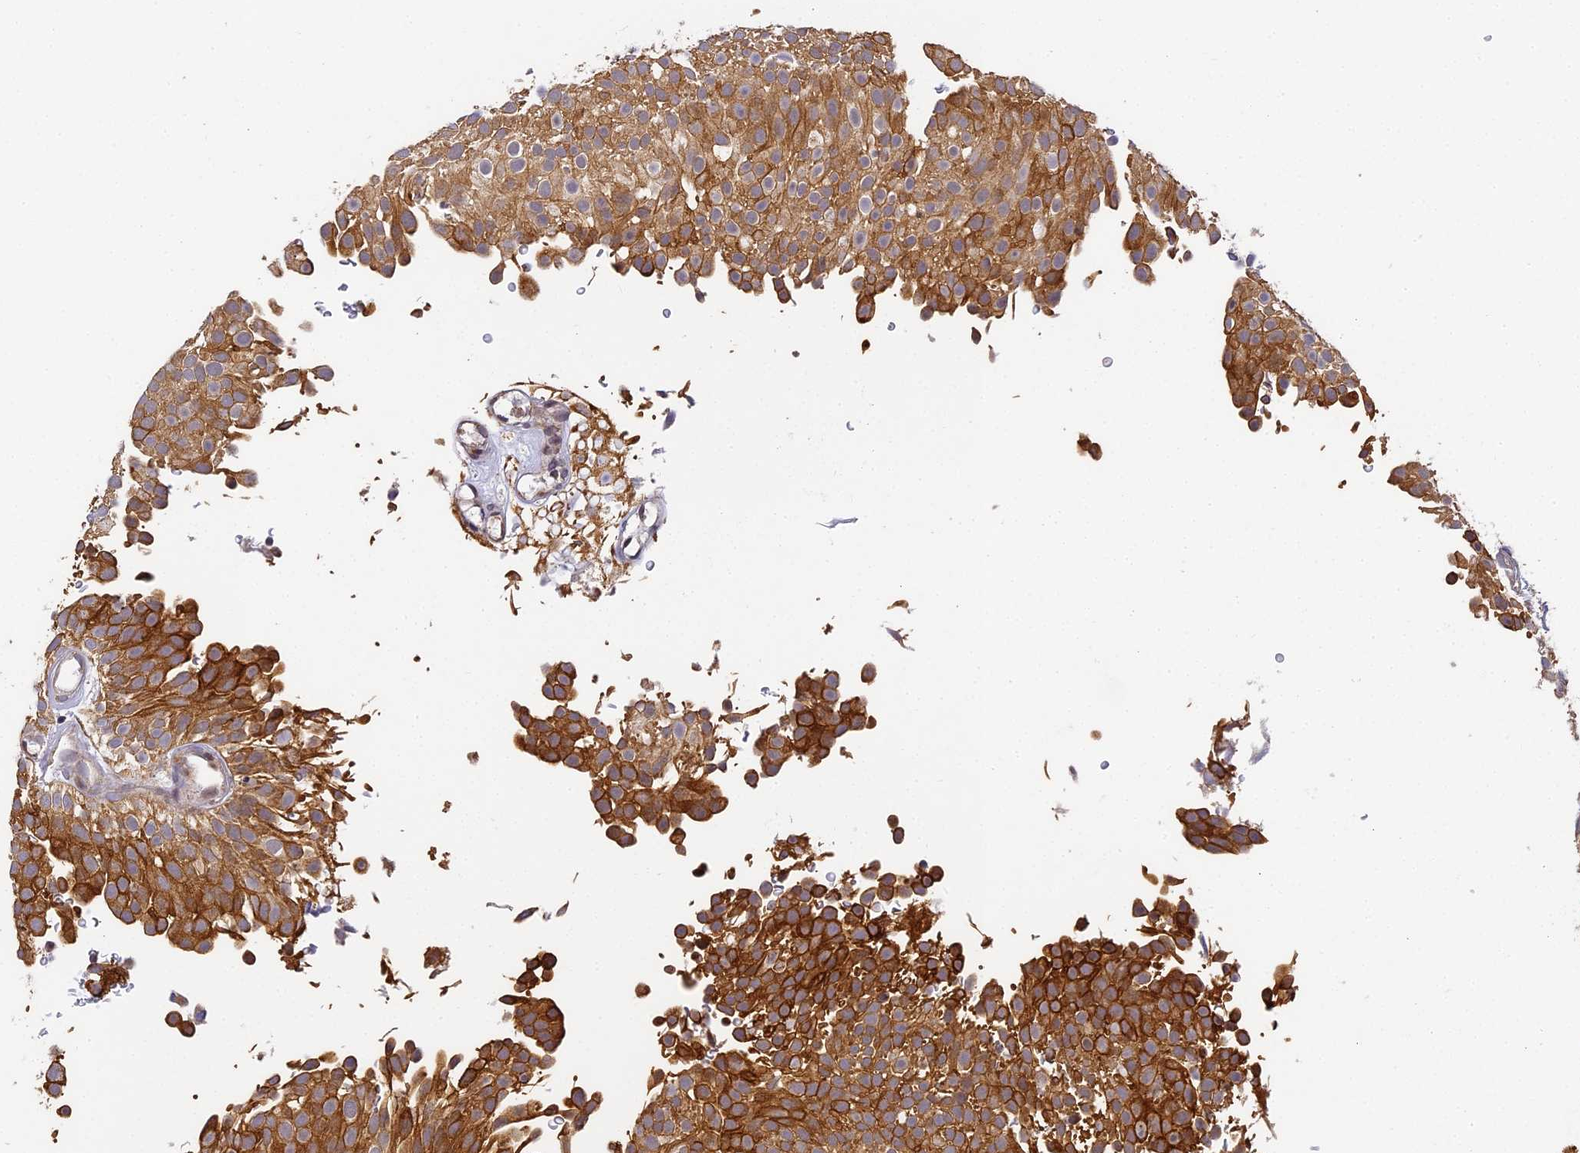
{"staining": {"intensity": "strong", "quantity": ">75%", "location": "cytoplasmic/membranous"}, "tissue": "urothelial cancer", "cell_type": "Tumor cells", "image_type": "cancer", "snomed": [{"axis": "morphology", "description": "Urothelial carcinoma, Low grade"}, {"axis": "topography", "description": "Urinary bladder"}], "caption": "Urothelial cancer stained with a brown dye reveals strong cytoplasmic/membranous positive expression in about >75% of tumor cells.", "gene": "DNAAF10", "patient": {"sex": "male", "age": 78}}